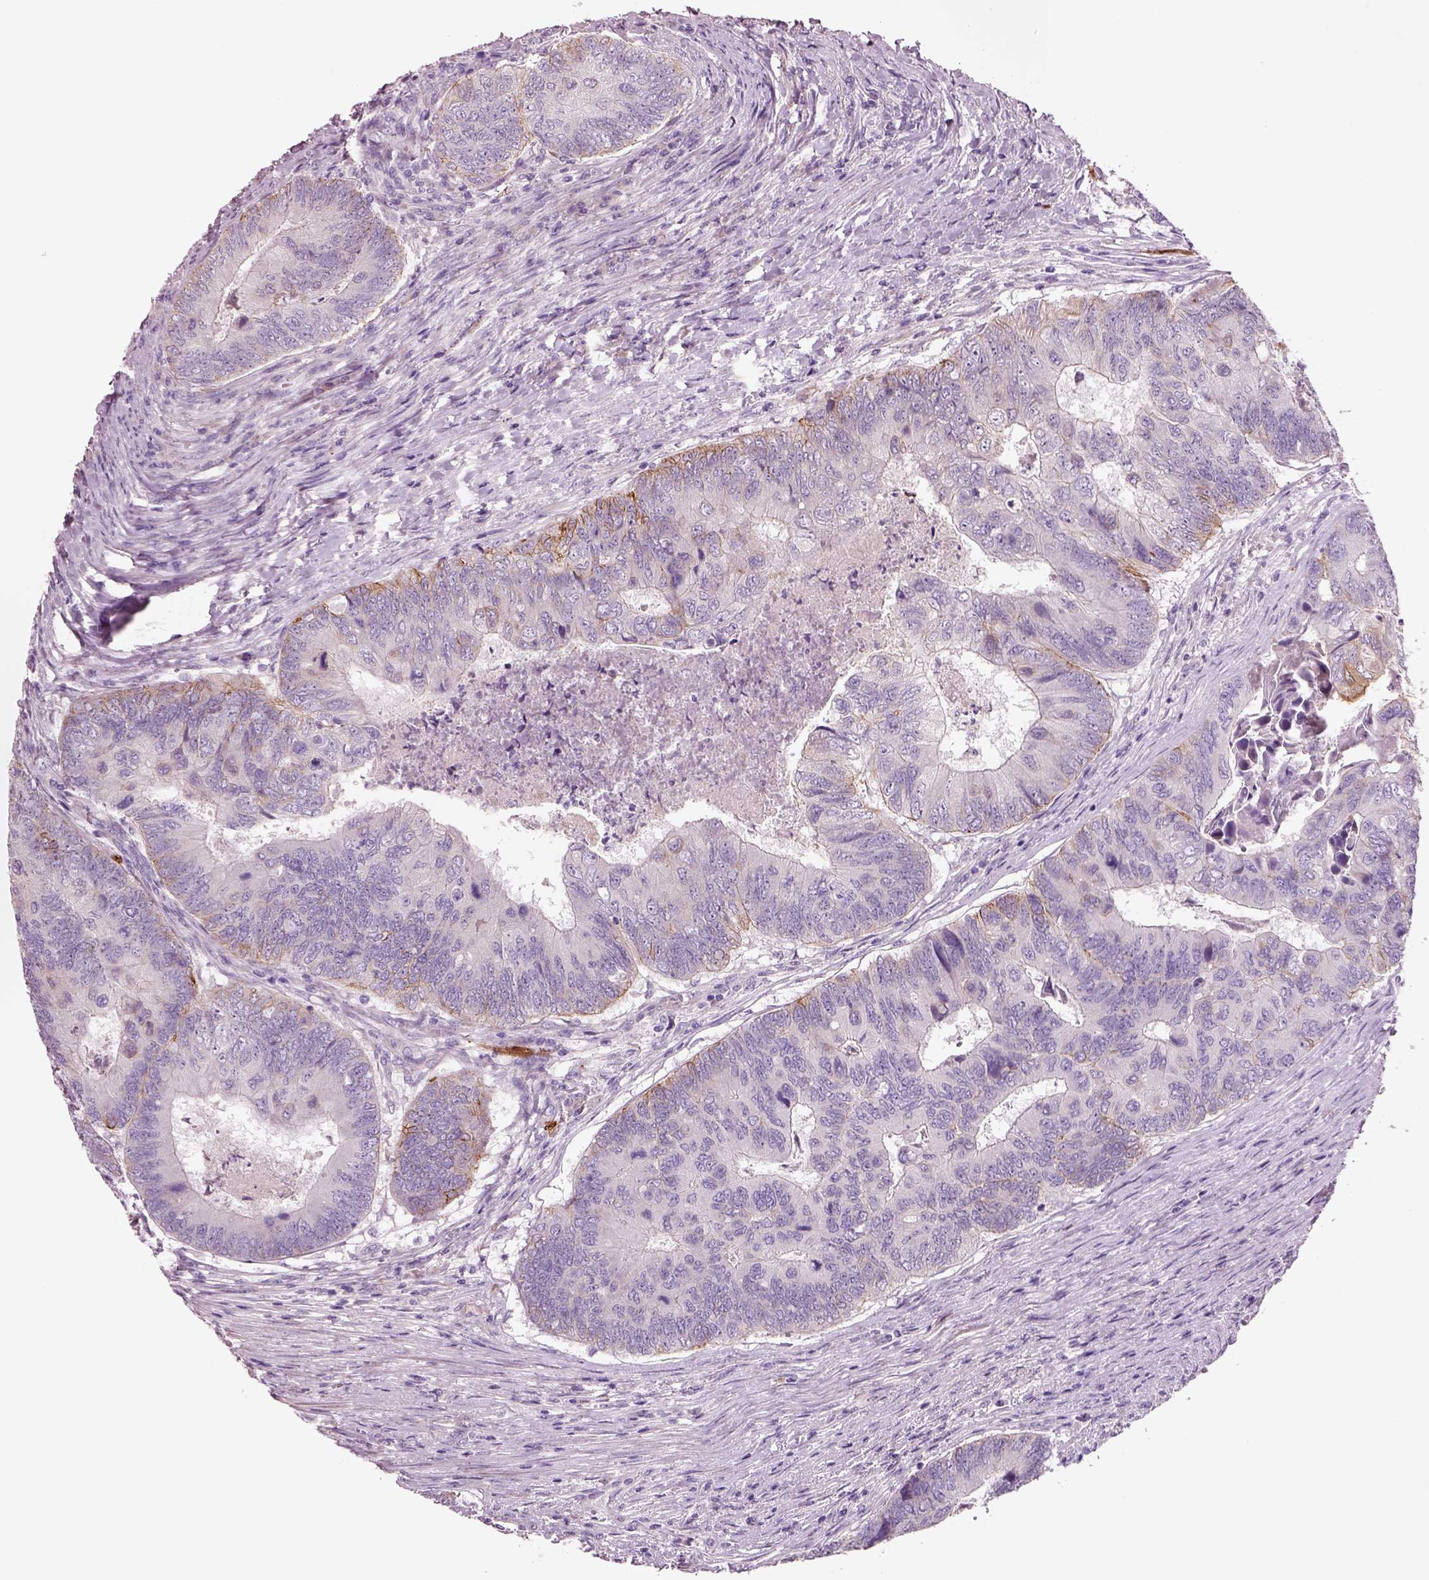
{"staining": {"intensity": "moderate", "quantity": "<25%", "location": "cytoplasmic/membranous"}, "tissue": "colorectal cancer", "cell_type": "Tumor cells", "image_type": "cancer", "snomed": [{"axis": "morphology", "description": "Adenocarcinoma, NOS"}, {"axis": "topography", "description": "Colon"}], "caption": "The immunohistochemical stain labels moderate cytoplasmic/membranous staining in tumor cells of adenocarcinoma (colorectal) tissue. Nuclei are stained in blue.", "gene": "PLPP7", "patient": {"sex": "female", "age": 67}}